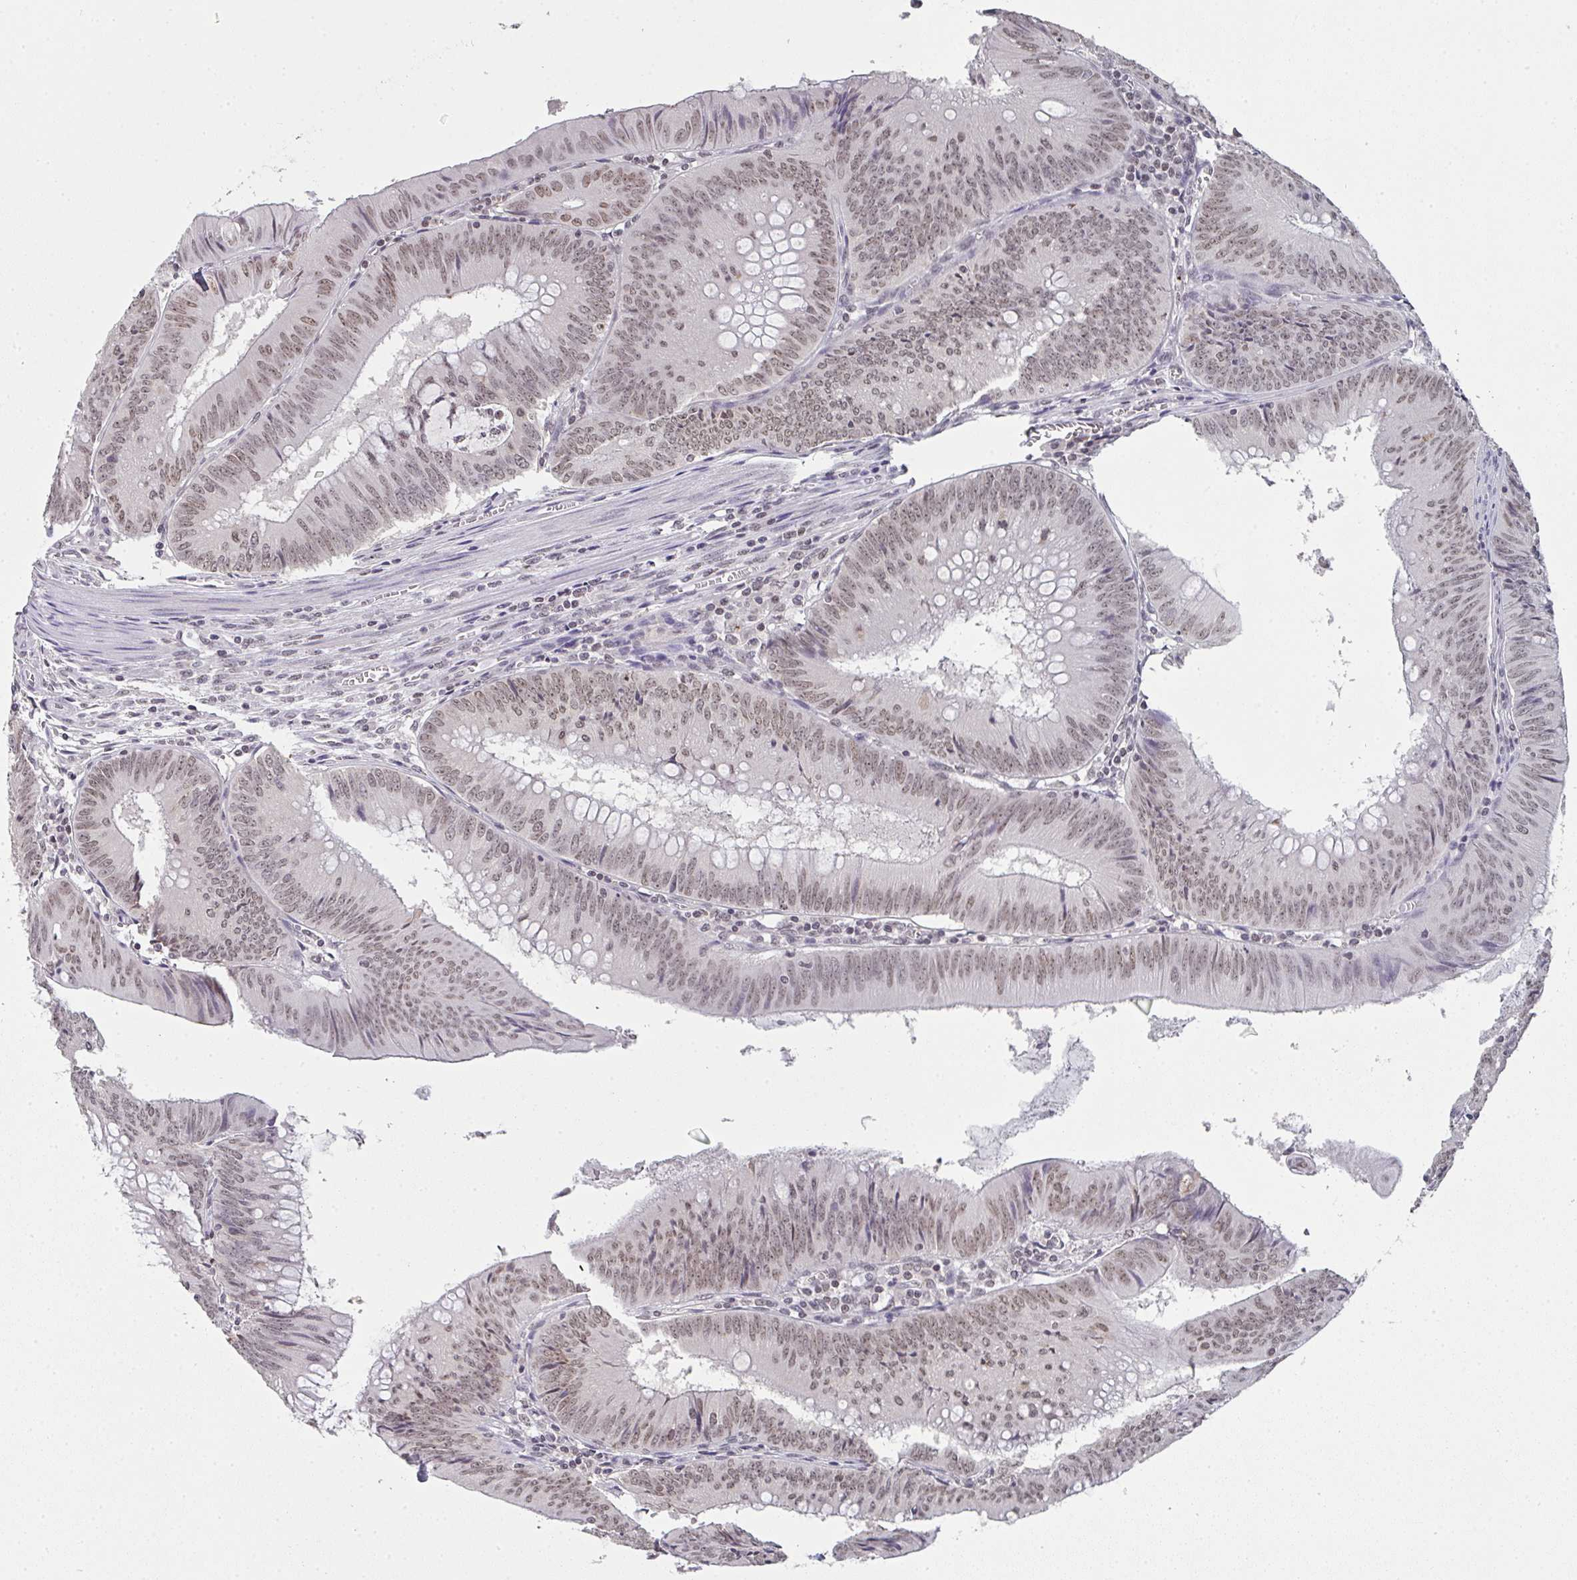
{"staining": {"intensity": "weak", "quantity": ">75%", "location": "nuclear"}, "tissue": "colorectal cancer", "cell_type": "Tumor cells", "image_type": "cancer", "snomed": [{"axis": "morphology", "description": "Adenocarcinoma, NOS"}, {"axis": "topography", "description": "Rectum"}], "caption": "Immunohistochemical staining of adenocarcinoma (colorectal) exhibits low levels of weak nuclear protein expression in about >75% of tumor cells.", "gene": "DKC1", "patient": {"sex": "female", "age": 72}}